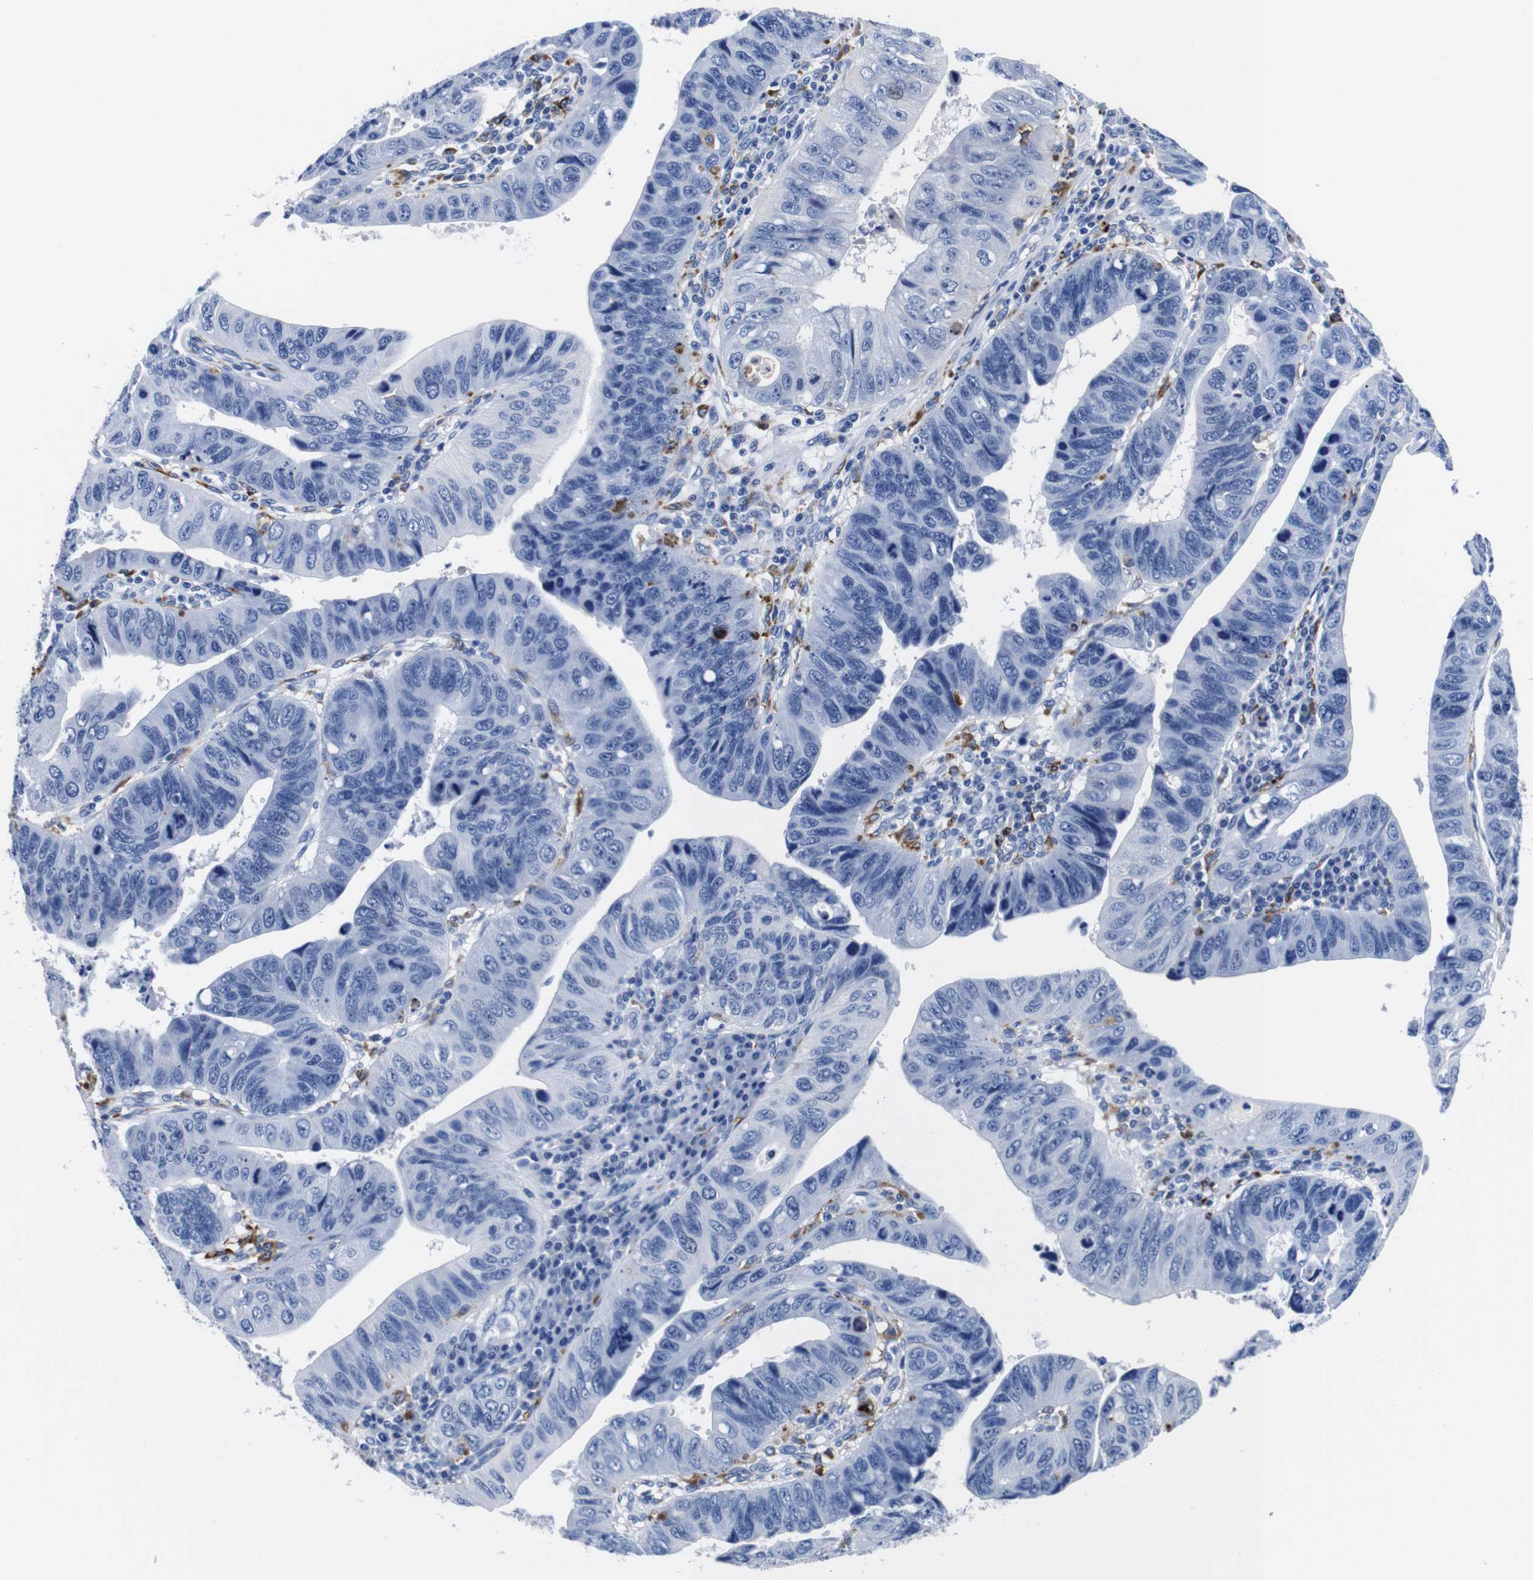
{"staining": {"intensity": "negative", "quantity": "none", "location": "none"}, "tissue": "stomach cancer", "cell_type": "Tumor cells", "image_type": "cancer", "snomed": [{"axis": "morphology", "description": "Adenocarcinoma, NOS"}, {"axis": "topography", "description": "Stomach"}], "caption": "Tumor cells are negative for protein expression in human stomach cancer (adenocarcinoma).", "gene": "HLA-DMB", "patient": {"sex": "male", "age": 59}}